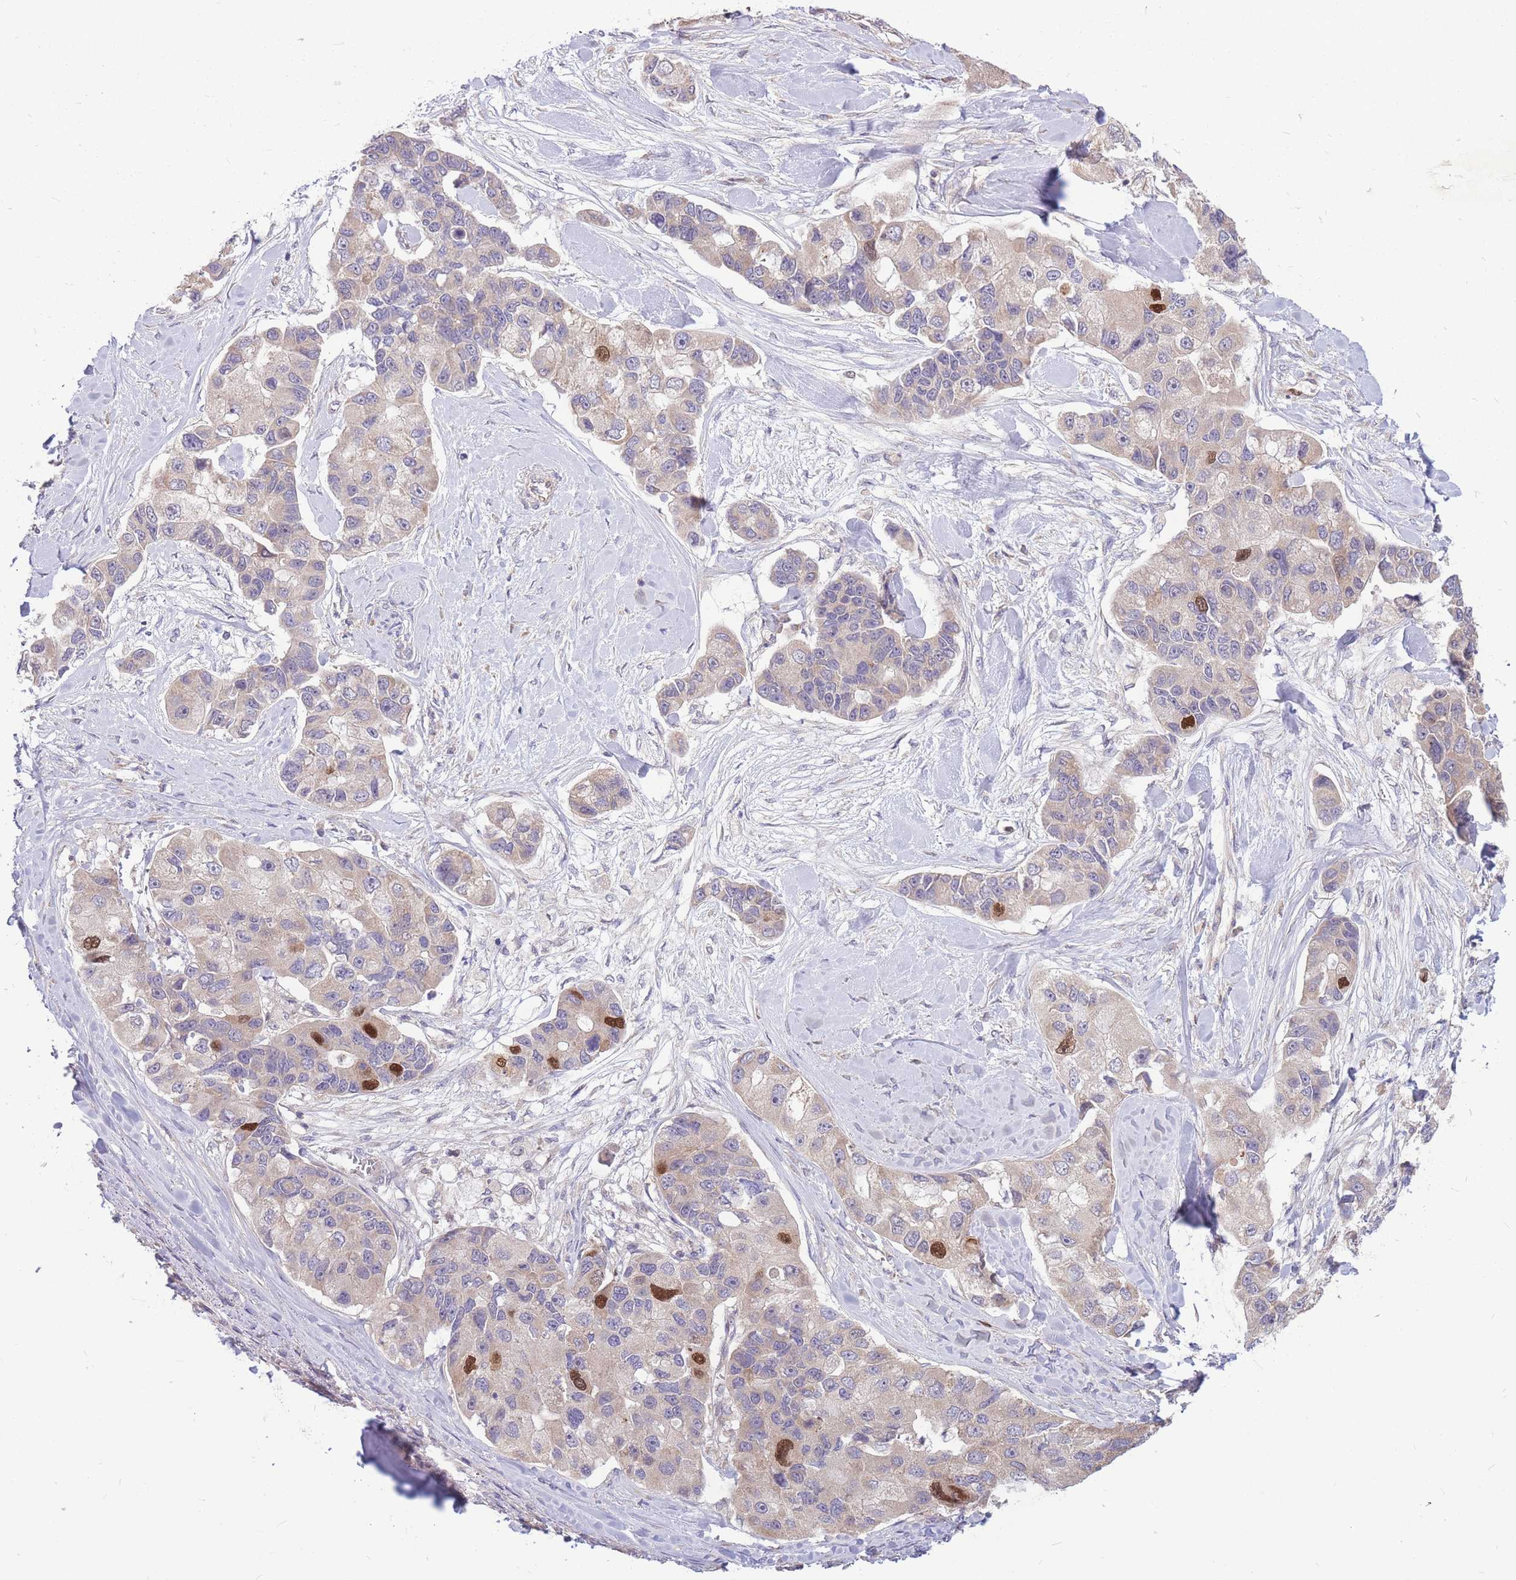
{"staining": {"intensity": "strong", "quantity": "<25%", "location": "nuclear"}, "tissue": "lung cancer", "cell_type": "Tumor cells", "image_type": "cancer", "snomed": [{"axis": "morphology", "description": "Adenocarcinoma, NOS"}, {"axis": "topography", "description": "Lung"}], "caption": "Strong nuclear protein positivity is seen in about <25% of tumor cells in adenocarcinoma (lung). (brown staining indicates protein expression, while blue staining denotes nuclei).", "gene": "GMNN", "patient": {"sex": "female", "age": 54}}